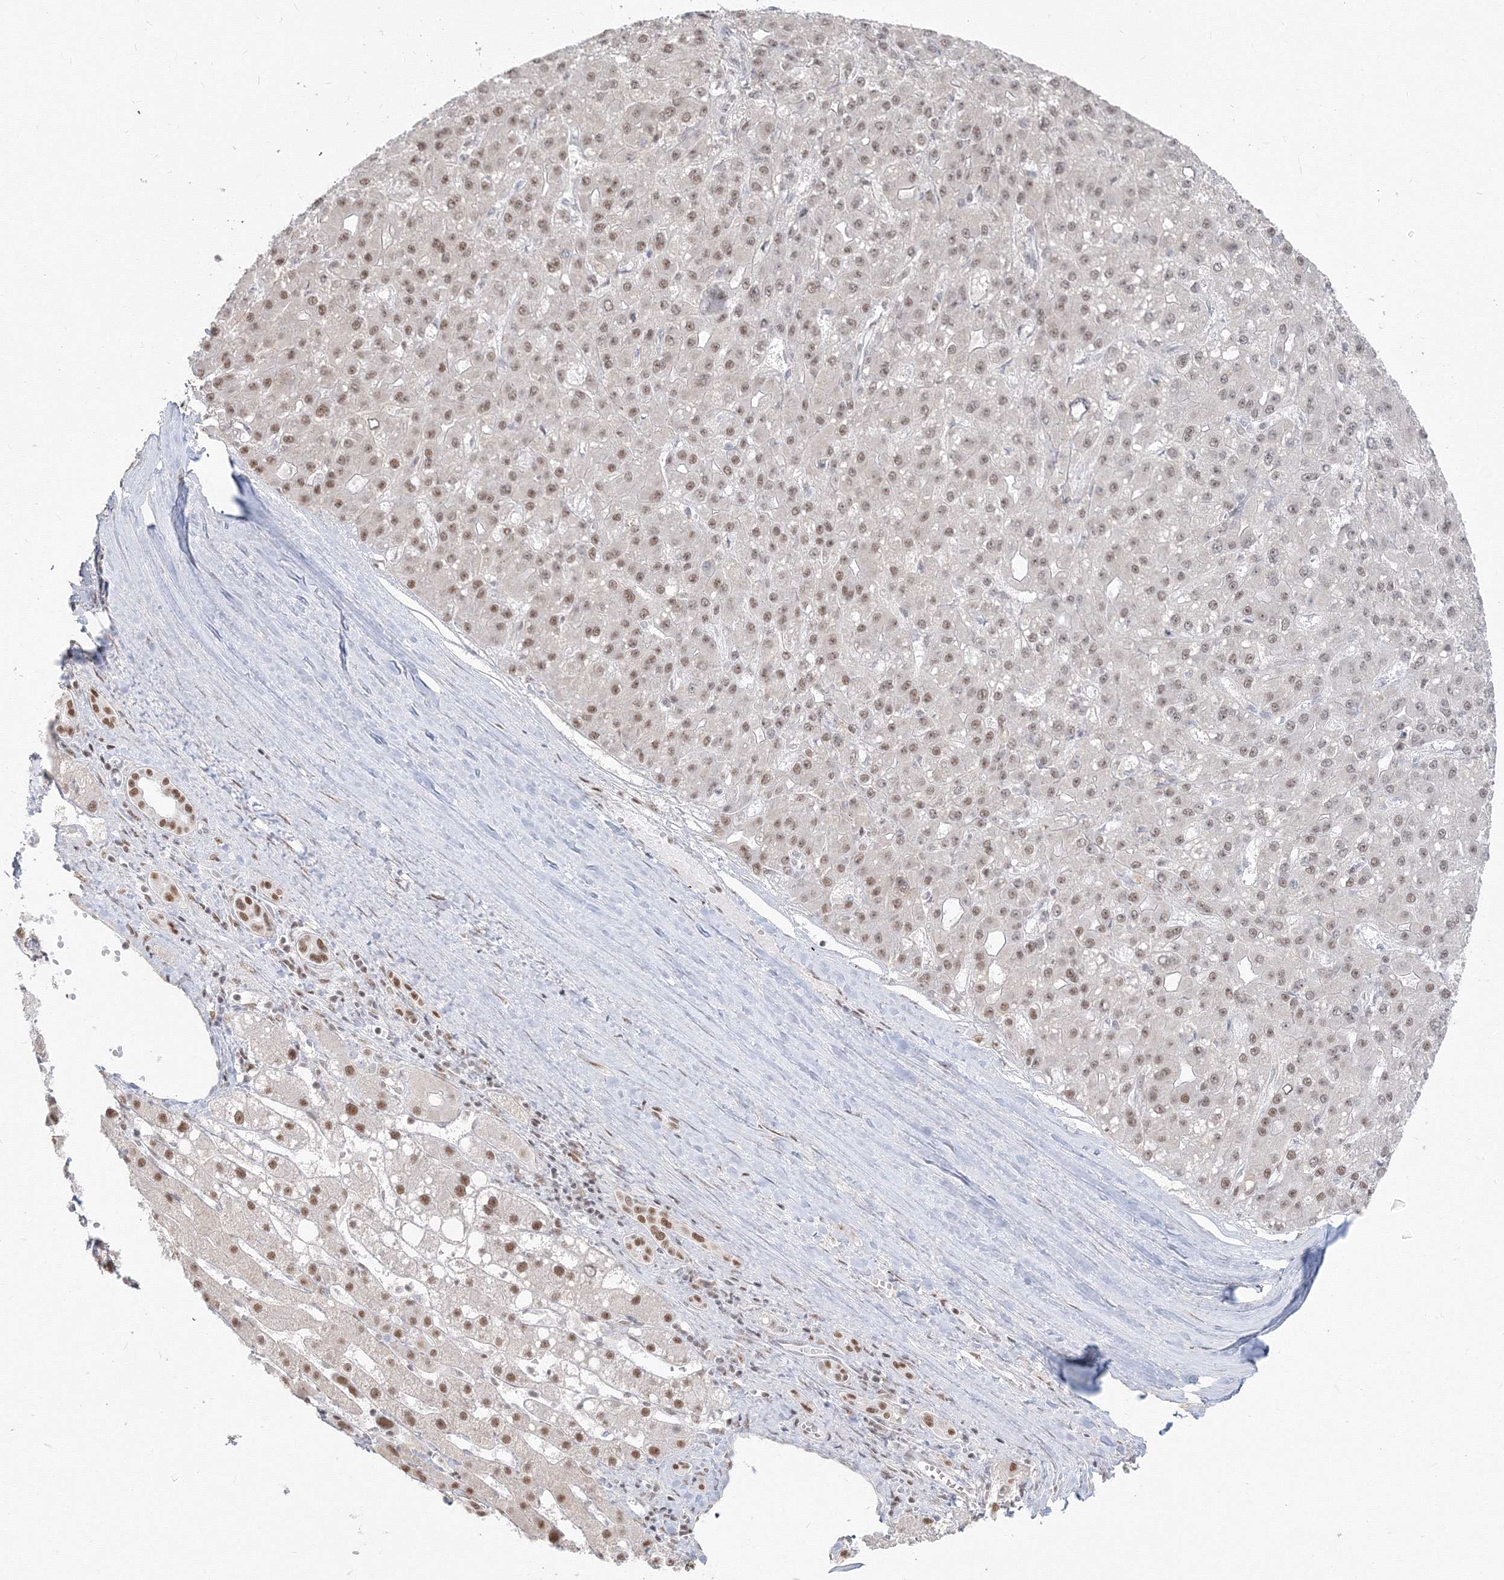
{"staining": {"intensity": "moderate", "quantity": ">75%", "location": "nuclear"}, "tissue": "liver cancer", "cell_type": "Tumor cells", "image_type": "cancer", "snomed": [{"axis": "morphology", "description": "Carcinoma, Hepatocellular, NOS"}, {"axis": "topography", "description": "Liver"}], "caption": "High-power microscopy captured an immunohistochemistry (IHC) image of liver hepatocellular carcinoma, revealing moderate nuclear positivity in approximately >75% of tumor cells.", "gene": "PPP4R2", "patient": {"sex": "male", "age": 67}}